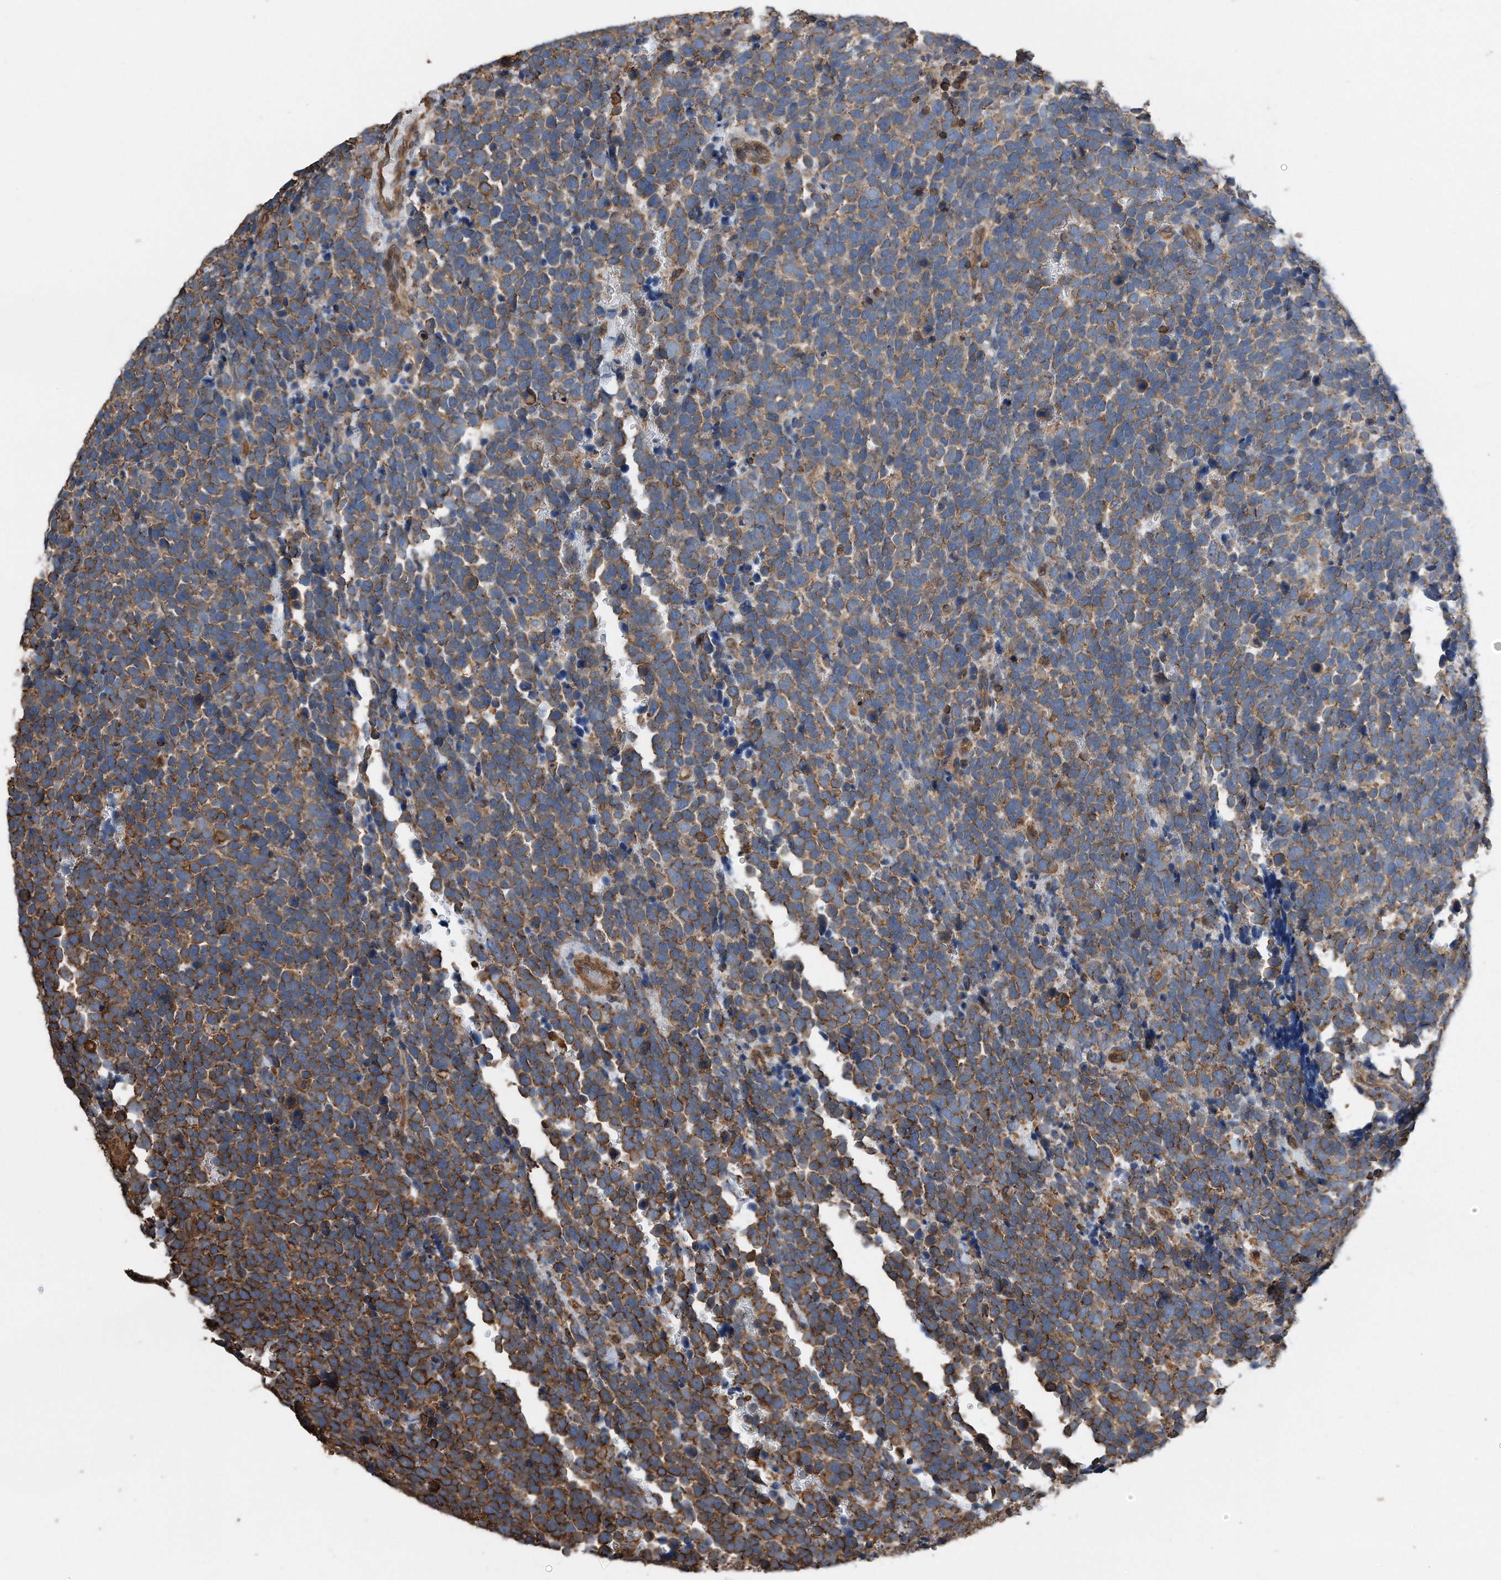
{"staining": {"intensity": "moderate", "quantity": ">75%", "location": "cytoplasmic/membranous"}, "tissue": "urothelial cancer", "cell_type": "Tumor cells", "image_type": "cancer", "snomed": [{"axis": "morphology", "description": "Urothelial carcinoma, High grade"}, {"axis": "topography", "description": "Urinary bladder"}], "caption": "High-power microscopy captured an IHC histopathology image of urothelial cancer, revealing moderate cytoplasmic/membranous staining in approximately >75% of tumor cells. The protein is stained brown, and the nuclei are stained in blue (DAB IHC with brightfield microscopy, high magnification).", "gene": "RSPO3", "patient": {"sex": "female", "age": 82}}